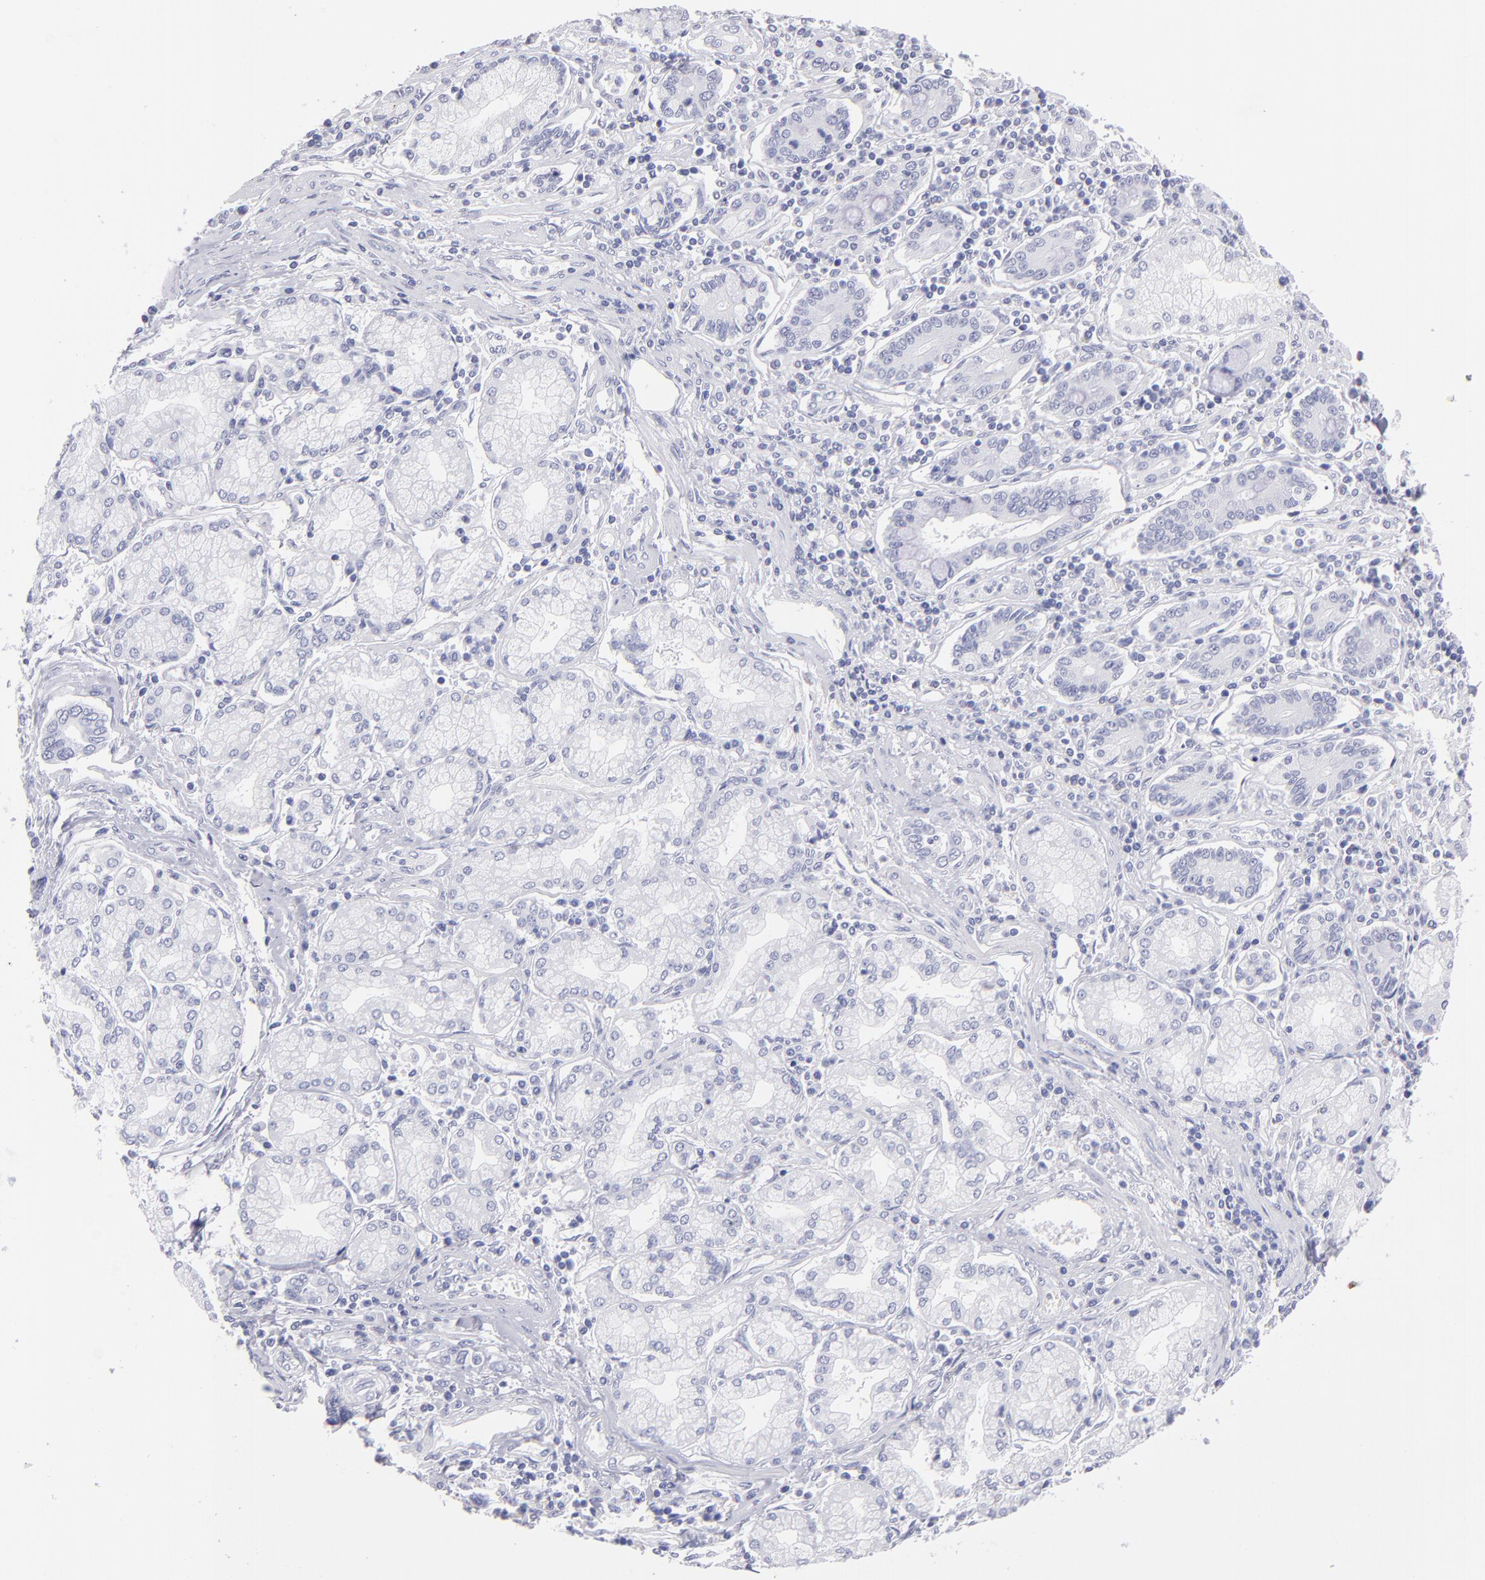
{"staining": {"intensity": "negative", "quantity": "none", "location": "none"}, "tissue": "pancreatic cancer", "cell_type": "Tumor cells", "image_type": "cancer", "snomed": [{"axis": "morphology", "description": "Adenocarcinoma, NOS"}, {"axis": "topography", "description": "Pancreas"}], "caption": "Tumor cells are negative for protein expression in human pancreatic cancer (adenocarcinoma).", "gene": "MB", "patient": {"sex": "female", "age": 57}}